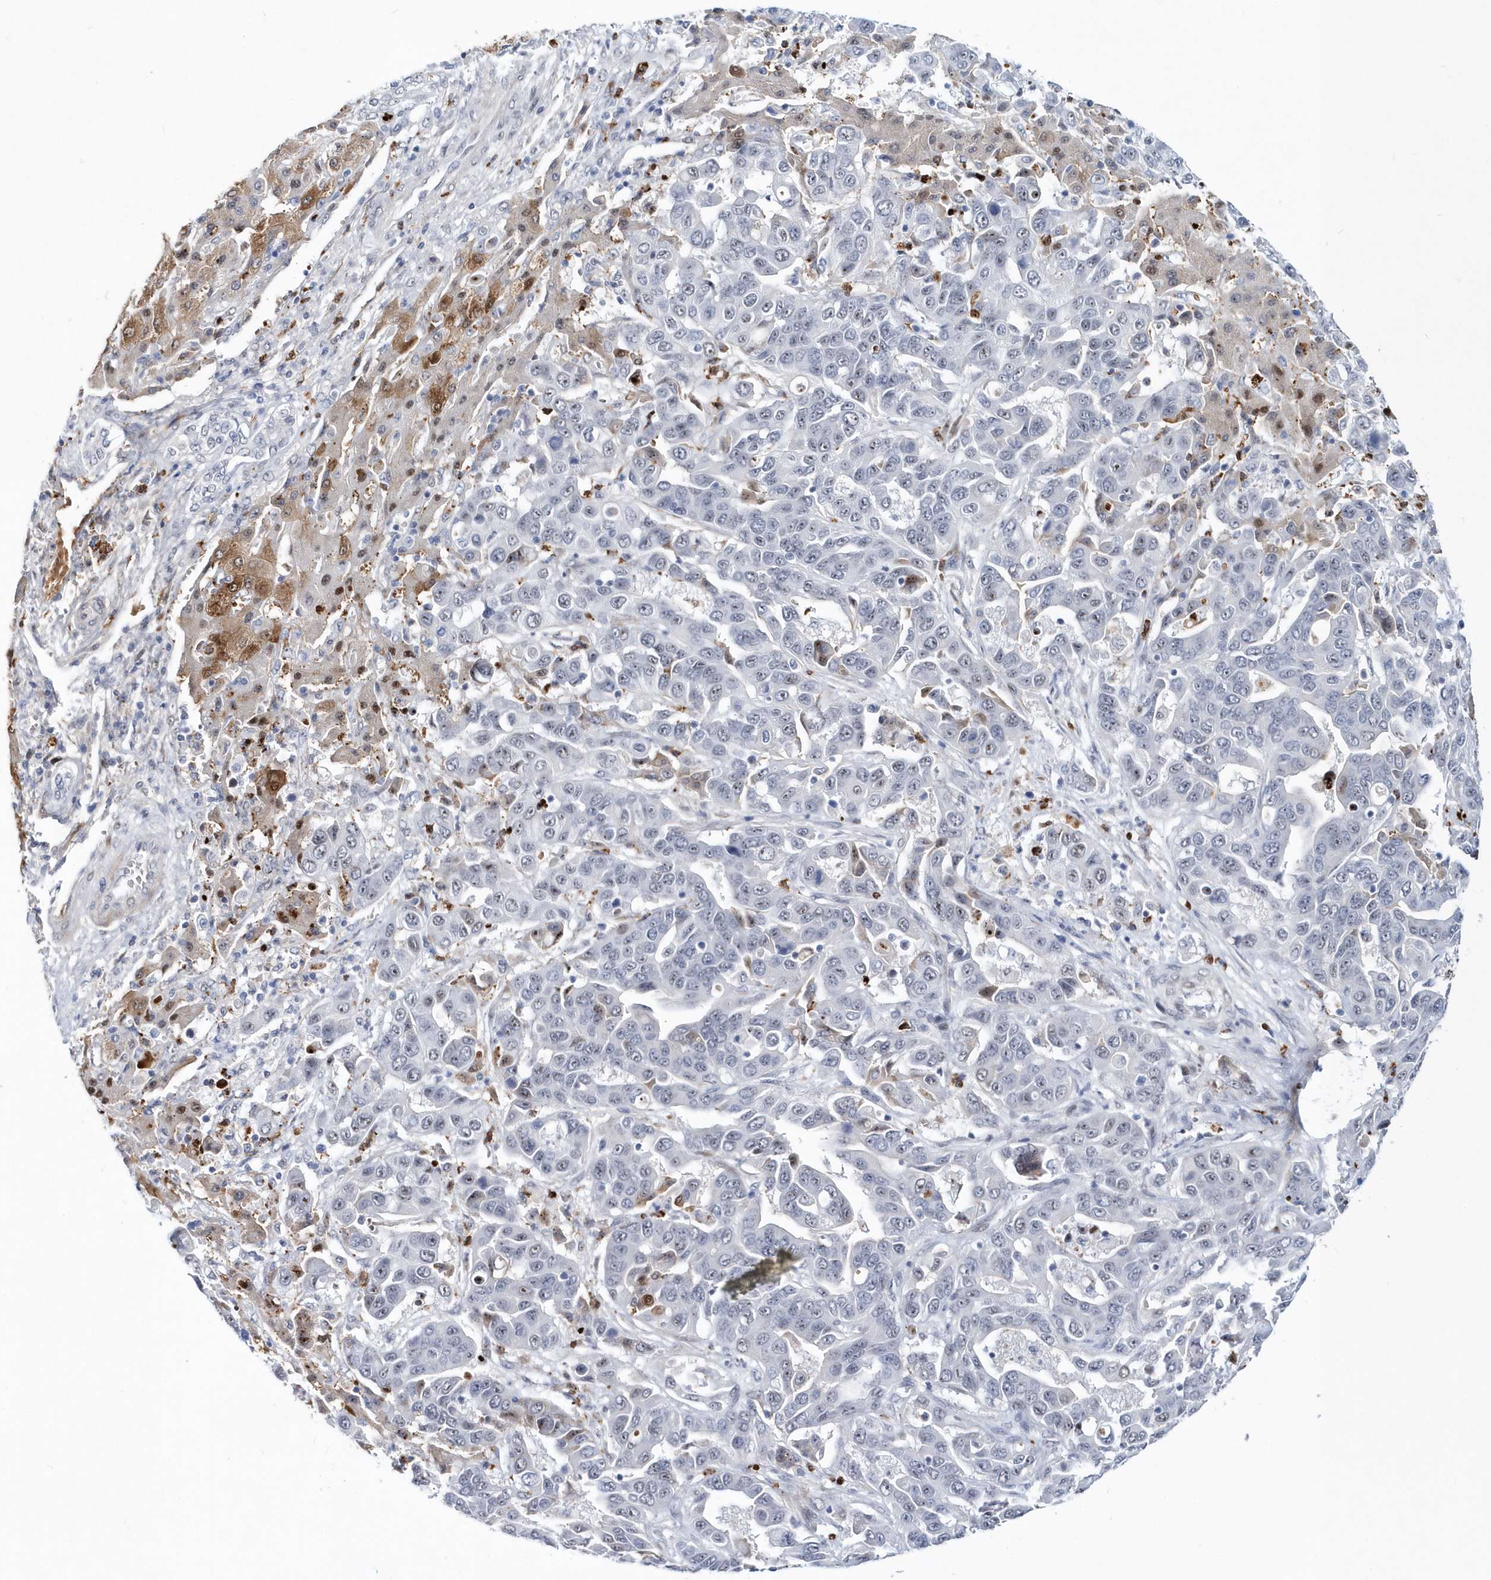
{"staining": {"intensity": "weak", "quantity": "<25%", "location": "nuclear"}, "tissue": "liver cancer", "cell_type": "Tumor cells", "image_type": "cancer", "snomed": [{"axis": "morphology", "description": "Cholangiocarcinoma"}, {"axis": "topography", "description": "Liver"}], "caption": "Immunohistochemistry (IHC) histopathology image of neoplastic tissue: human liver cancer stained with DAB exhibits no significant protein staining in tumor cells. (Brightfield microscopy of DAB immunohistochemistry (IHC) at high magnification).", "gene": "ASCL4", "patient": {"sex": "female", "age": 52}}